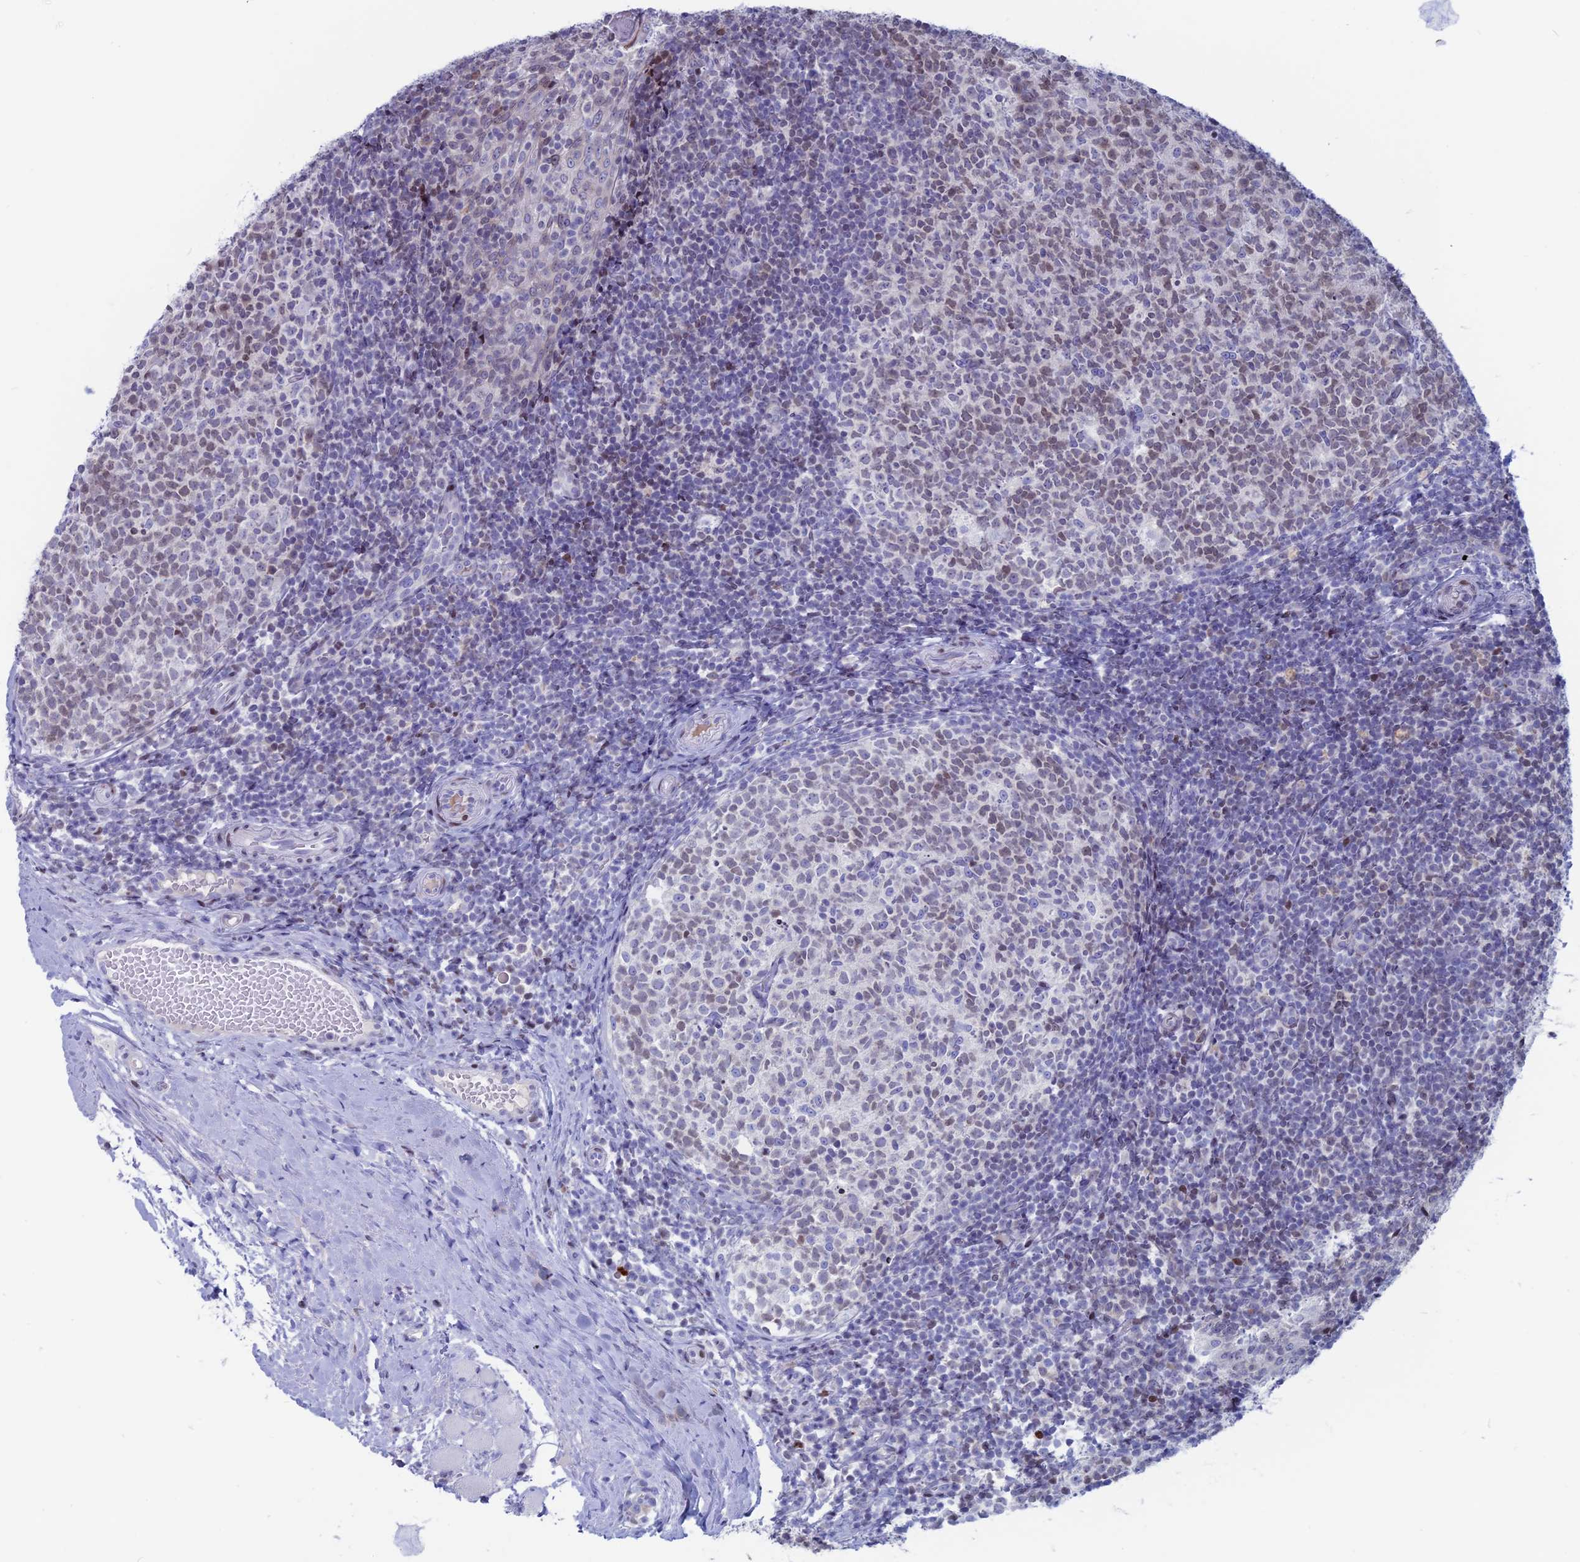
{"staining": {"intensity": "weak", "quantity": "25%-75%", "location": "nuclear"}, "tissue": "tonsil", "cell_type": "Germinal center cells", "image_type": "normal", "snomed": [{"axis": "morphology", "description": "Normal tissue, NOS"}, {"axis": "topography", "description": "Tonsil"}], "caption": "Immunohistochemical staining of normal human tonsil displays low levels of weak nuclear positivity in about 25%-75% of germinal center cells.", "gene": "CERS6", "patient": {"sex": "female", "age": 19}}